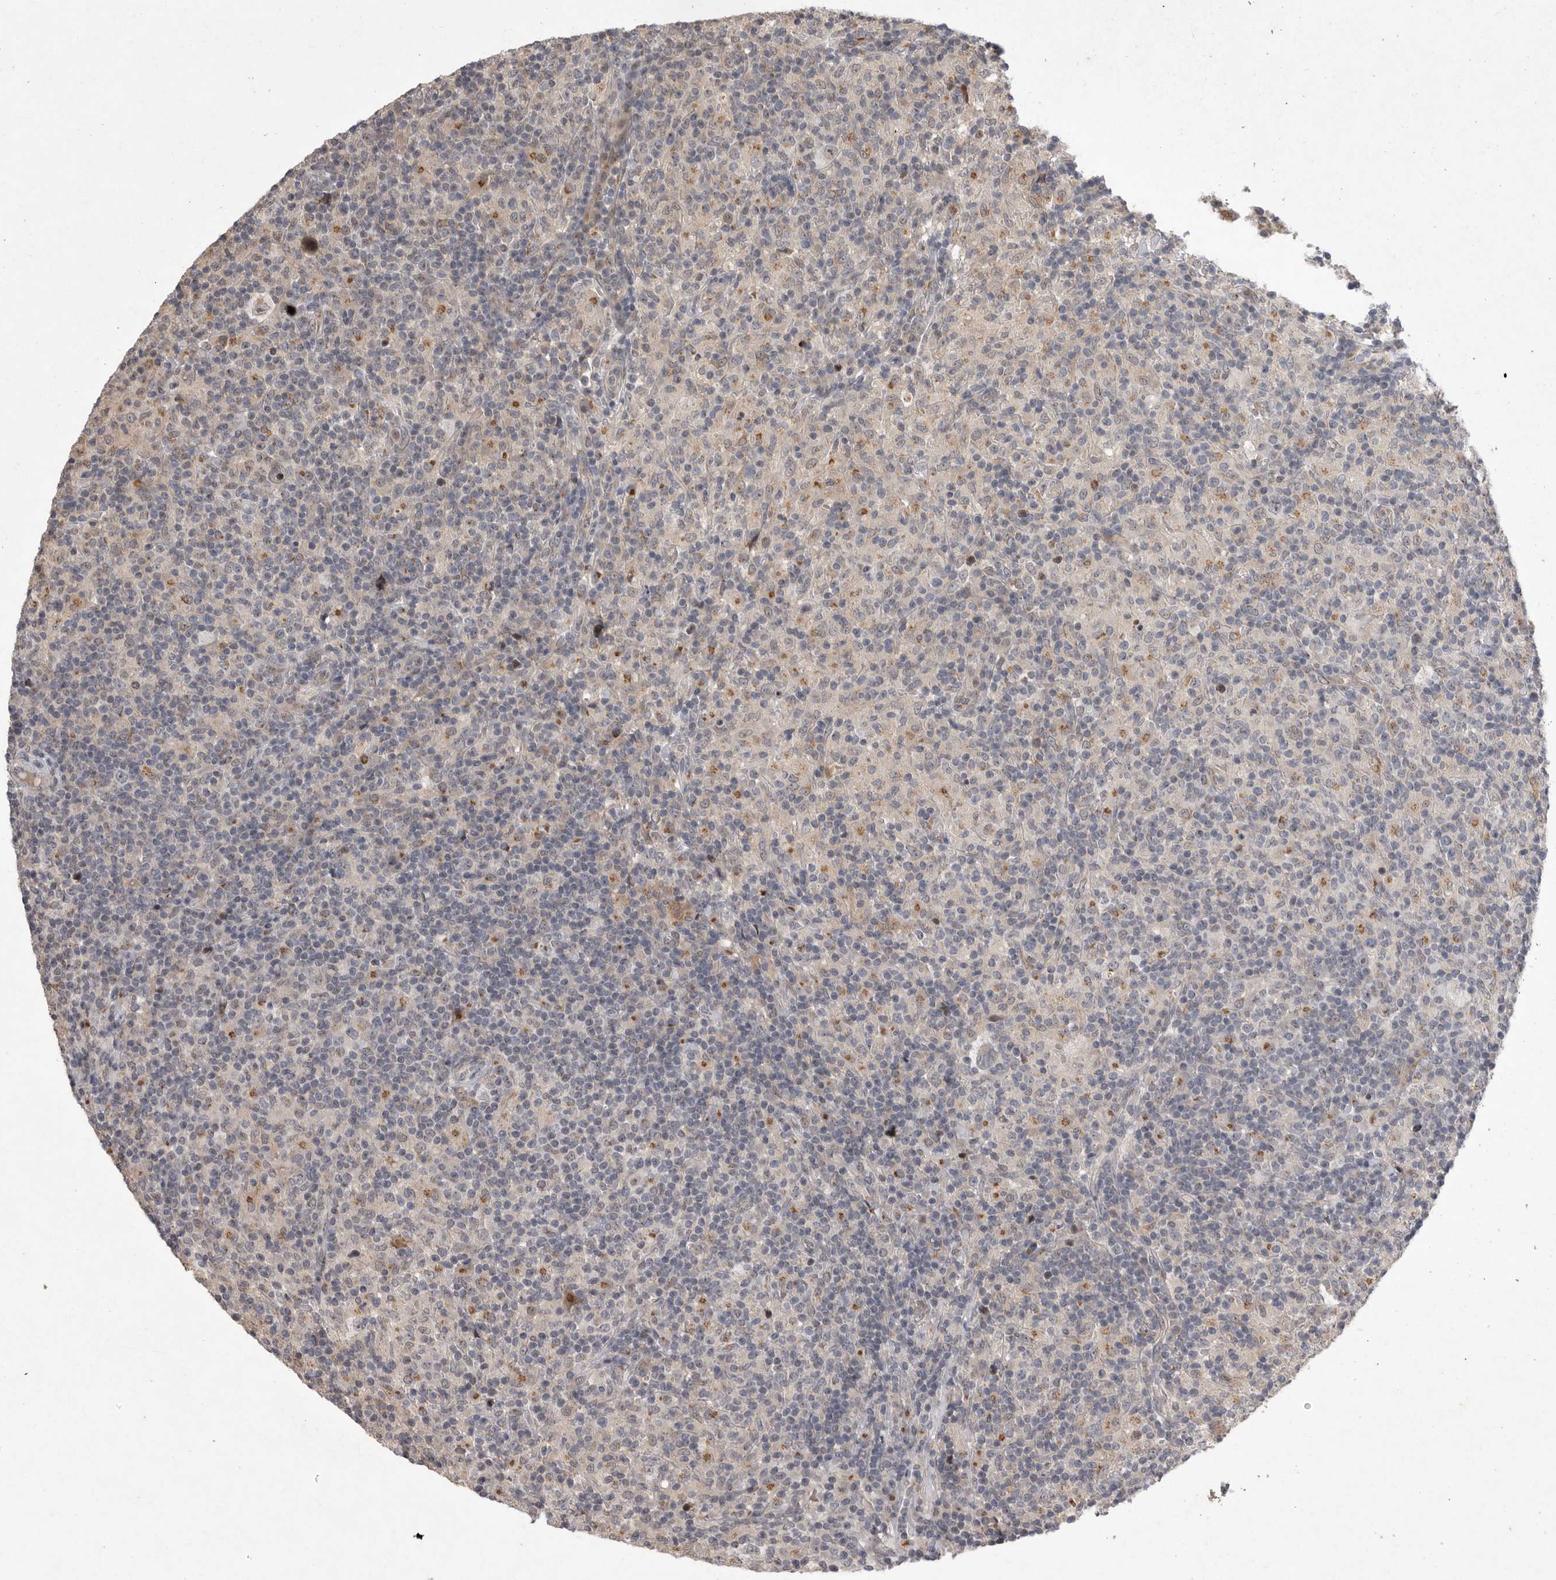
{"staining": {"intensity": "negative", "quantity": "none", "location": "none"}, "tissue": "lymphoma", "cell_type": "Tumor cells", "image_type": "cancer", "snomed": [{"axis": "morphology", "description": "Hodgkin's disease, NOS"}, {"axis": "topography", "description": "Lymph node"}], "caption": "This image is of Hodgkin's disease stained with immunohistochemistry (IHC) to label a protein in brown with the nuclei are counter-stained blue. There is no positivity in tumor cells.", "gene": "MAN2A1", "patient": {"sex": "male", "age": 70}}